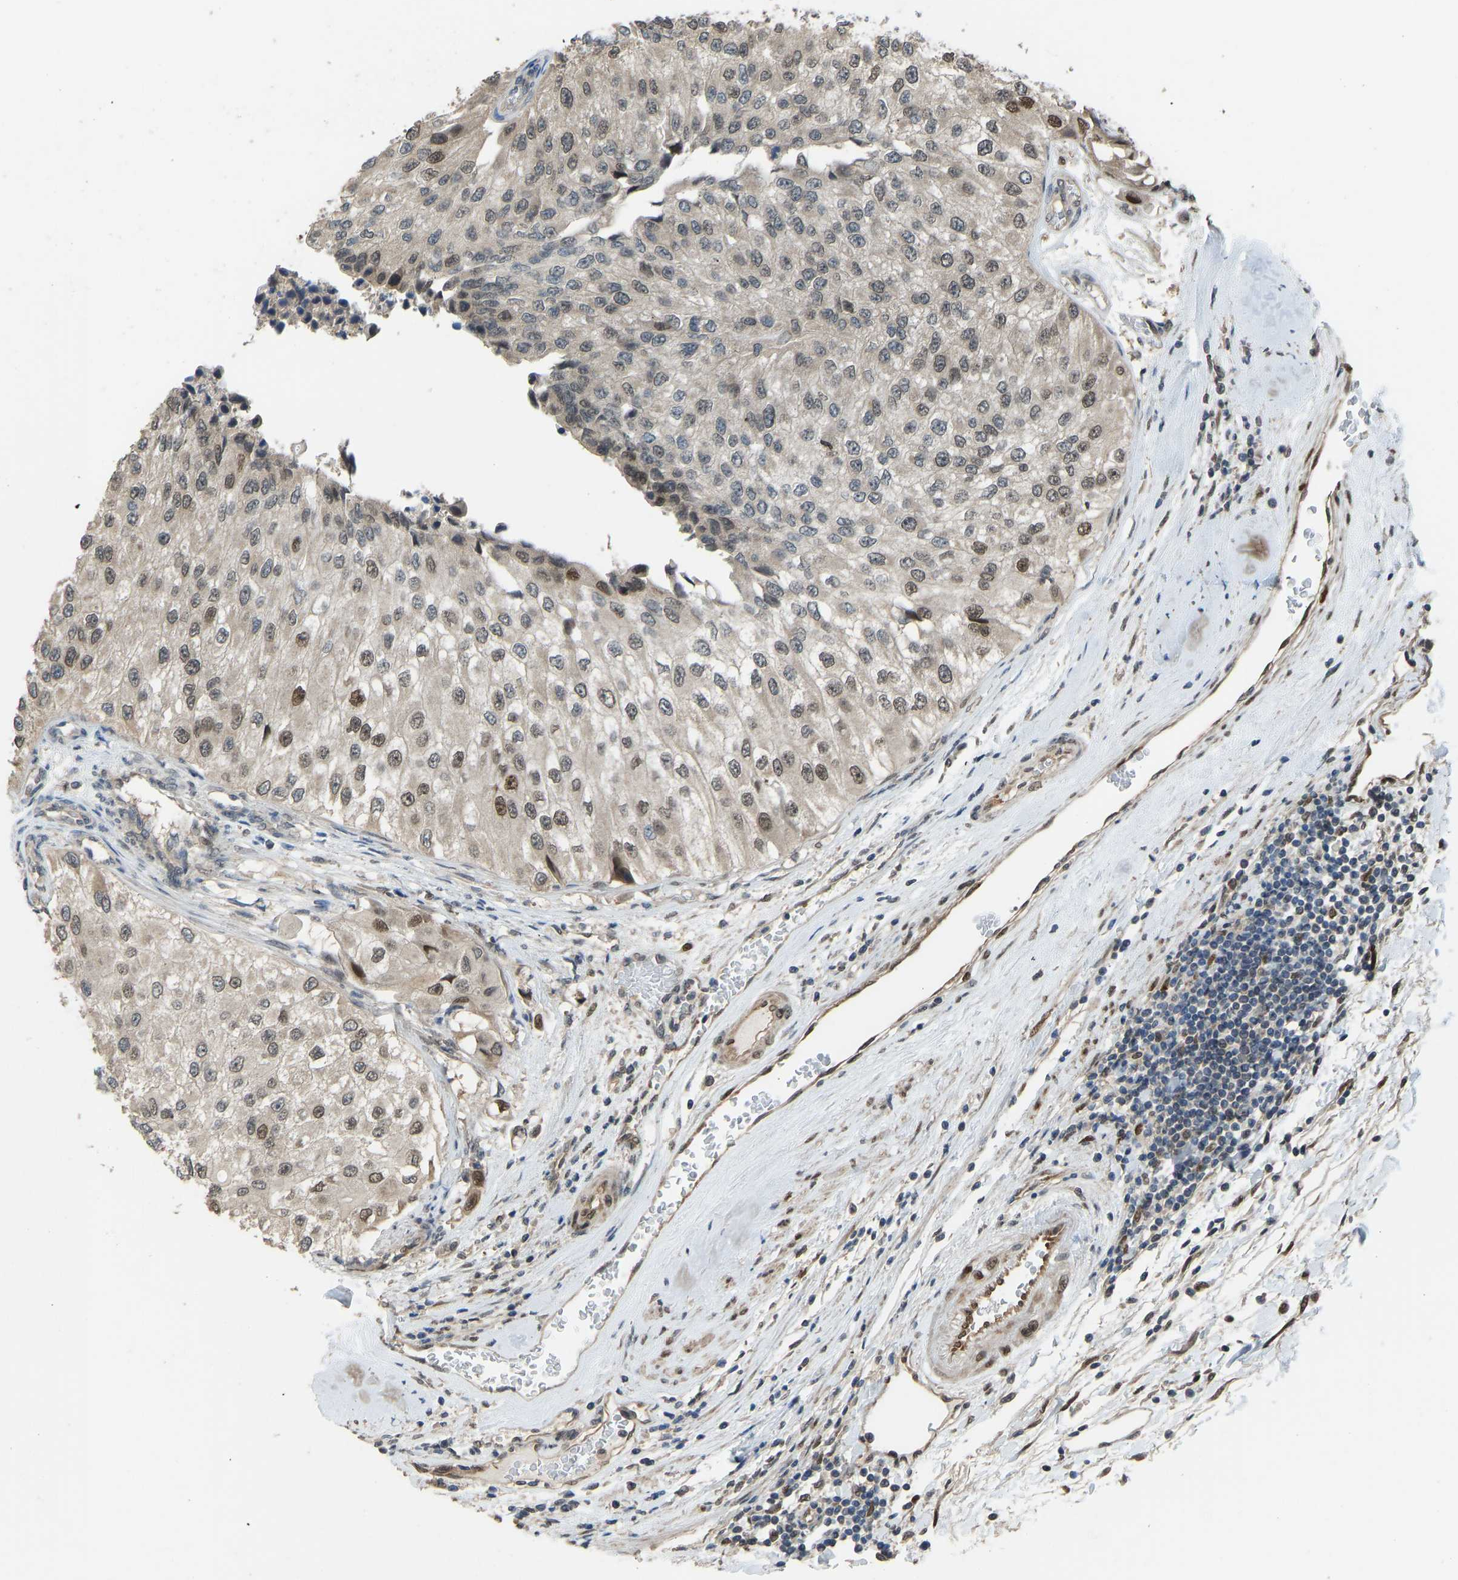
{"staining": {"intensity": "moderate", "quantity": "<25%", "location": "nuclear"}, "tissue": "urothelial cancer", "cell_type": "Tumor cells", "image_type": "cancer", "snomed": [{"axis": "morphology", "description": "Urothelial carcinoma, High grade"}, {"axis": "topography", "description": "Kidney"}, {"axis": "topography", "description": "Urinary bladder"}], "caption": "Immunohistochemistry (IHC) photomicrograph of neoplastic tissue: high-grade urothelial carcinoma stained using IHC displays low levels of moderate protein expression localized specifically in the nuclear of tumor cells, appearing as a nuclear brown color.", "gene": "KPNA6", "patient": {"sex": "male", "age": 77}}